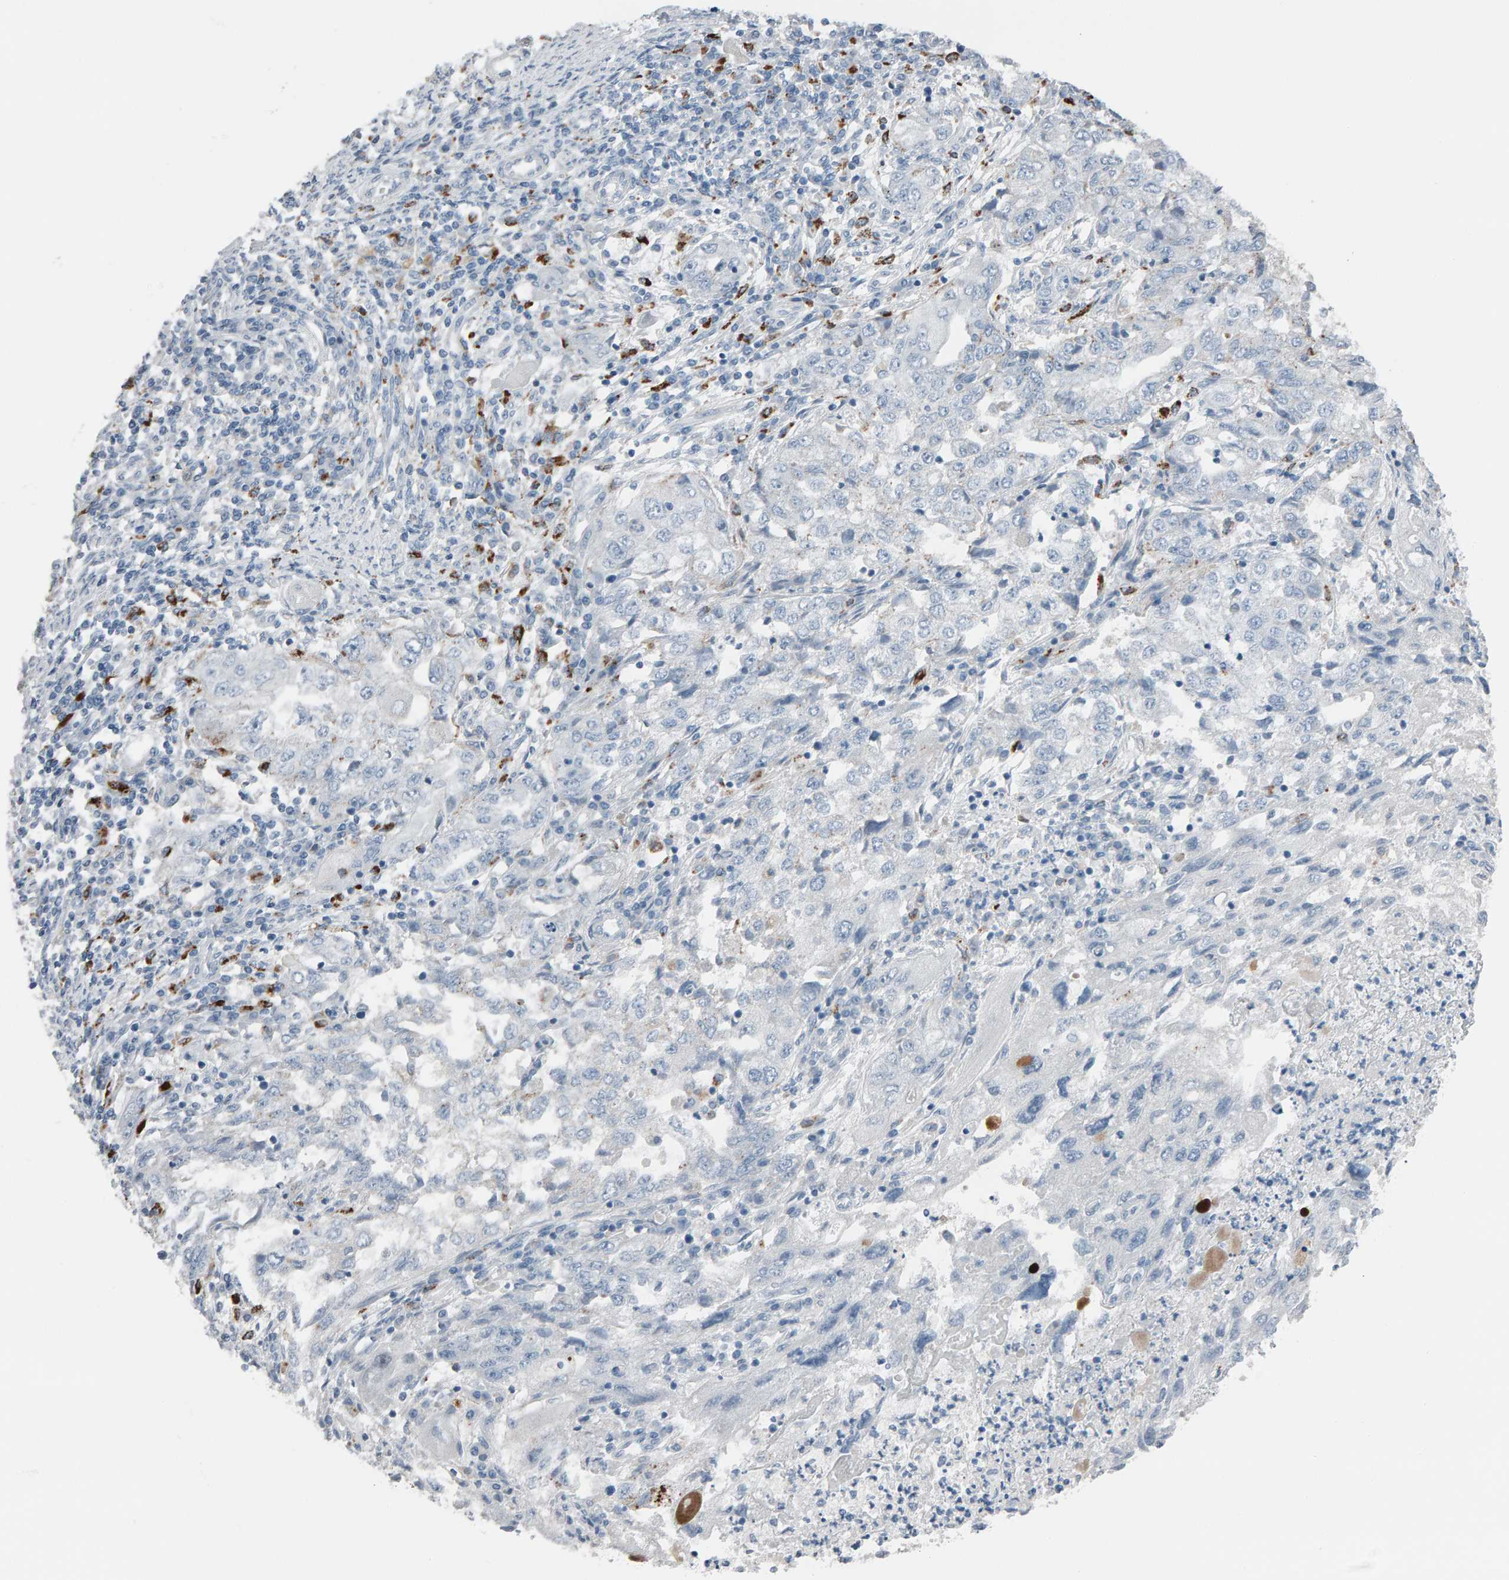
{"staining": {"intensity": "negative", "quantity": "none", "location": "none"}, "tissue": "endometrial cancer", "cell_type": "Tumor cells", "image_type": "cancer", "snomed": [{"axis": "morphology", "description": "Adenocarcinoma, NOS"}, {"axis": "topography", "description": "Endometrium"}], "caption": "Tumor cells are negative for brown protein staining in adenocarcinoma (endometrial).", "gene": "IPPK", "patient": {"sex": "female", "age": 49}}